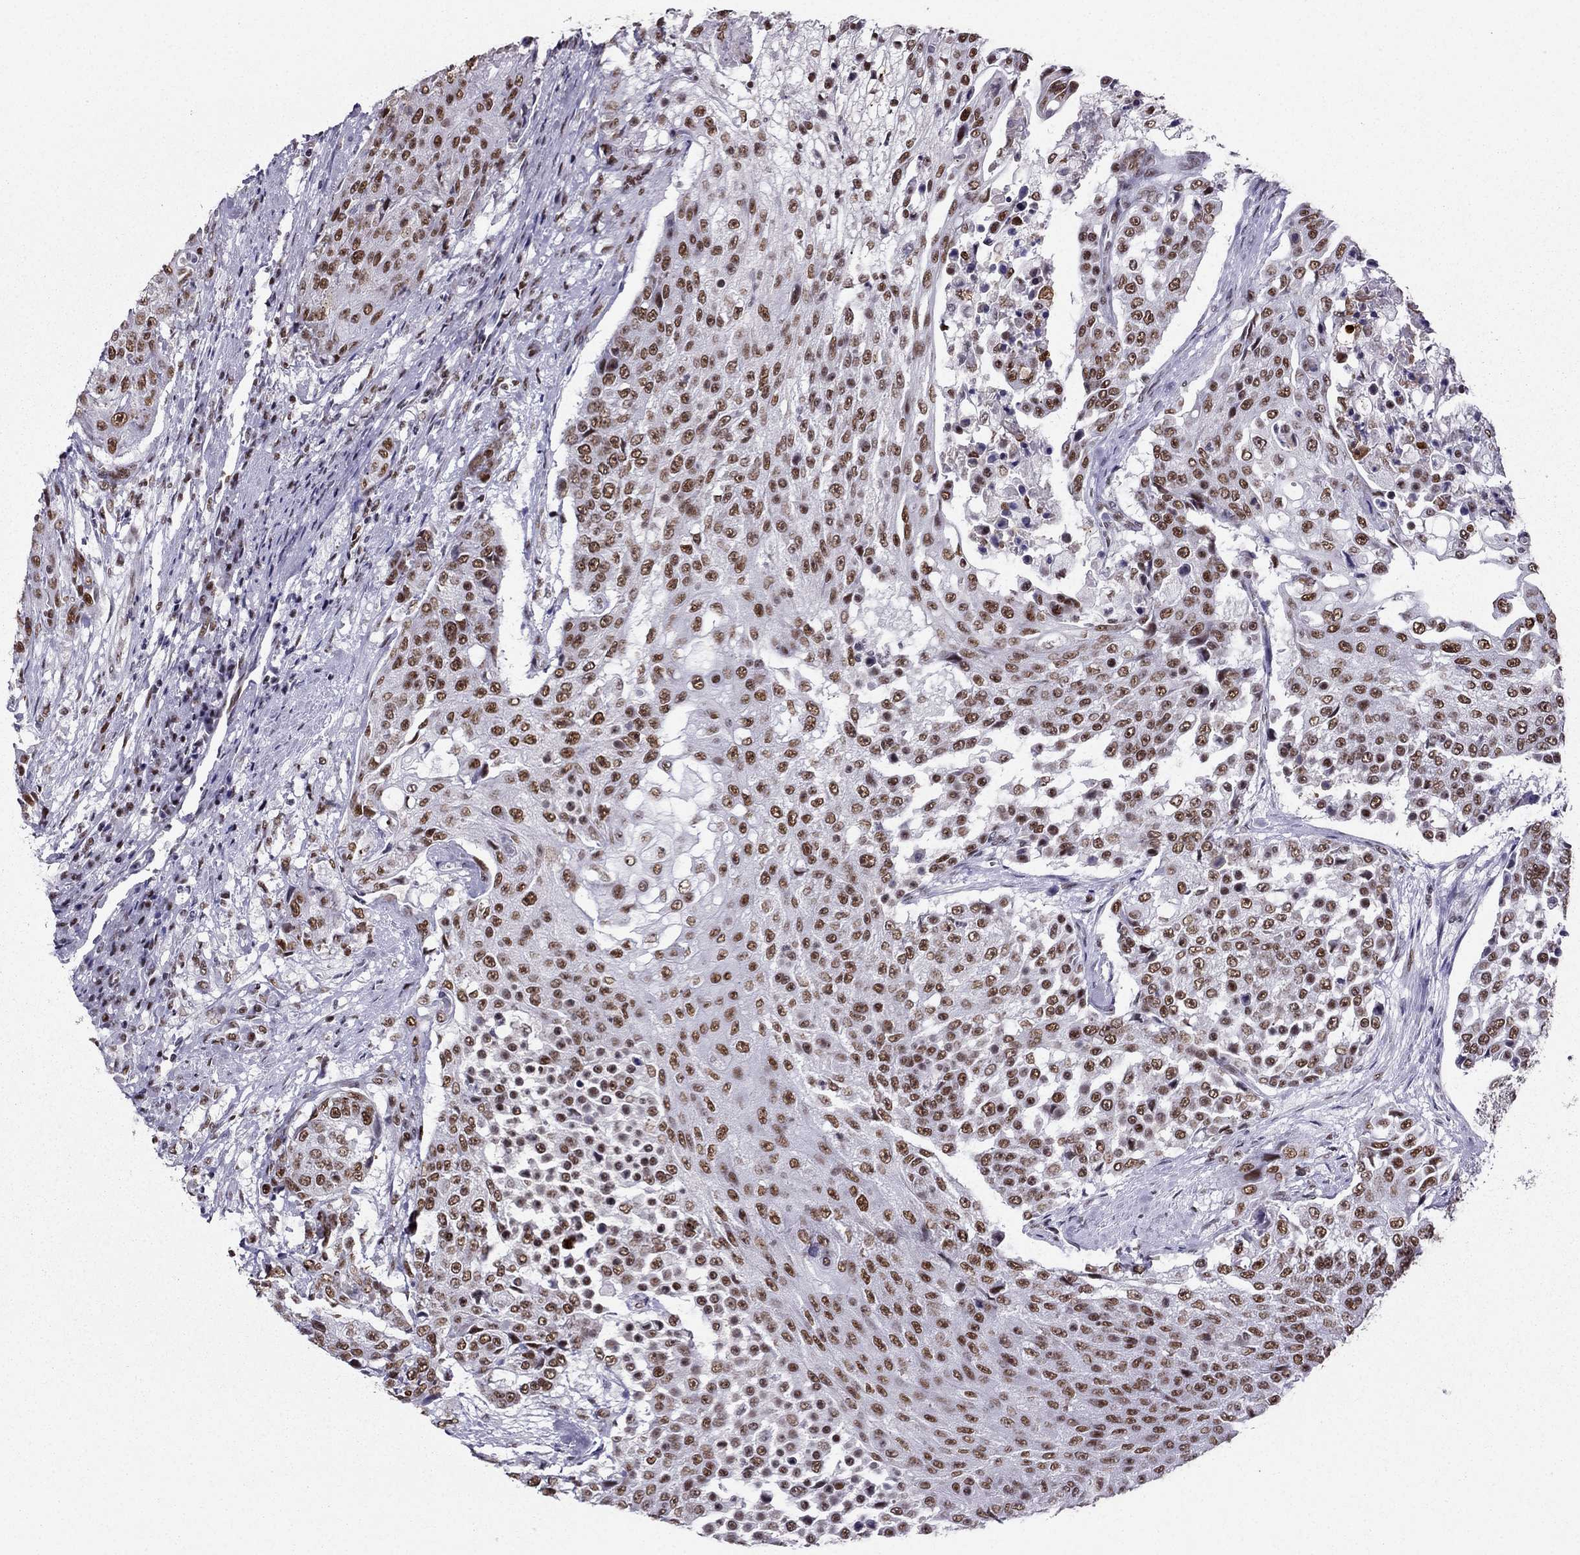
{"staining": {"intensity": "strong", "quantity": "25%-75%", "location": "nuclear"}, "tissue": "urothelial cancer", "cell_type": "Tumor cells", "image_type": "cancer", "snomed": [{"axis": "morphology", "description": "Urothelial carcinoma, High grade"}, {"axis": "topography", "description": "Urinary bladder"}], "caption": "This is a micrograph of IHC staining of high-grade urothelial carcinoma, which shows strong positivity in the nuclear of tumor cells.", "gene": "ZNF420", "patient": {"sex": "female", "age": 63}}